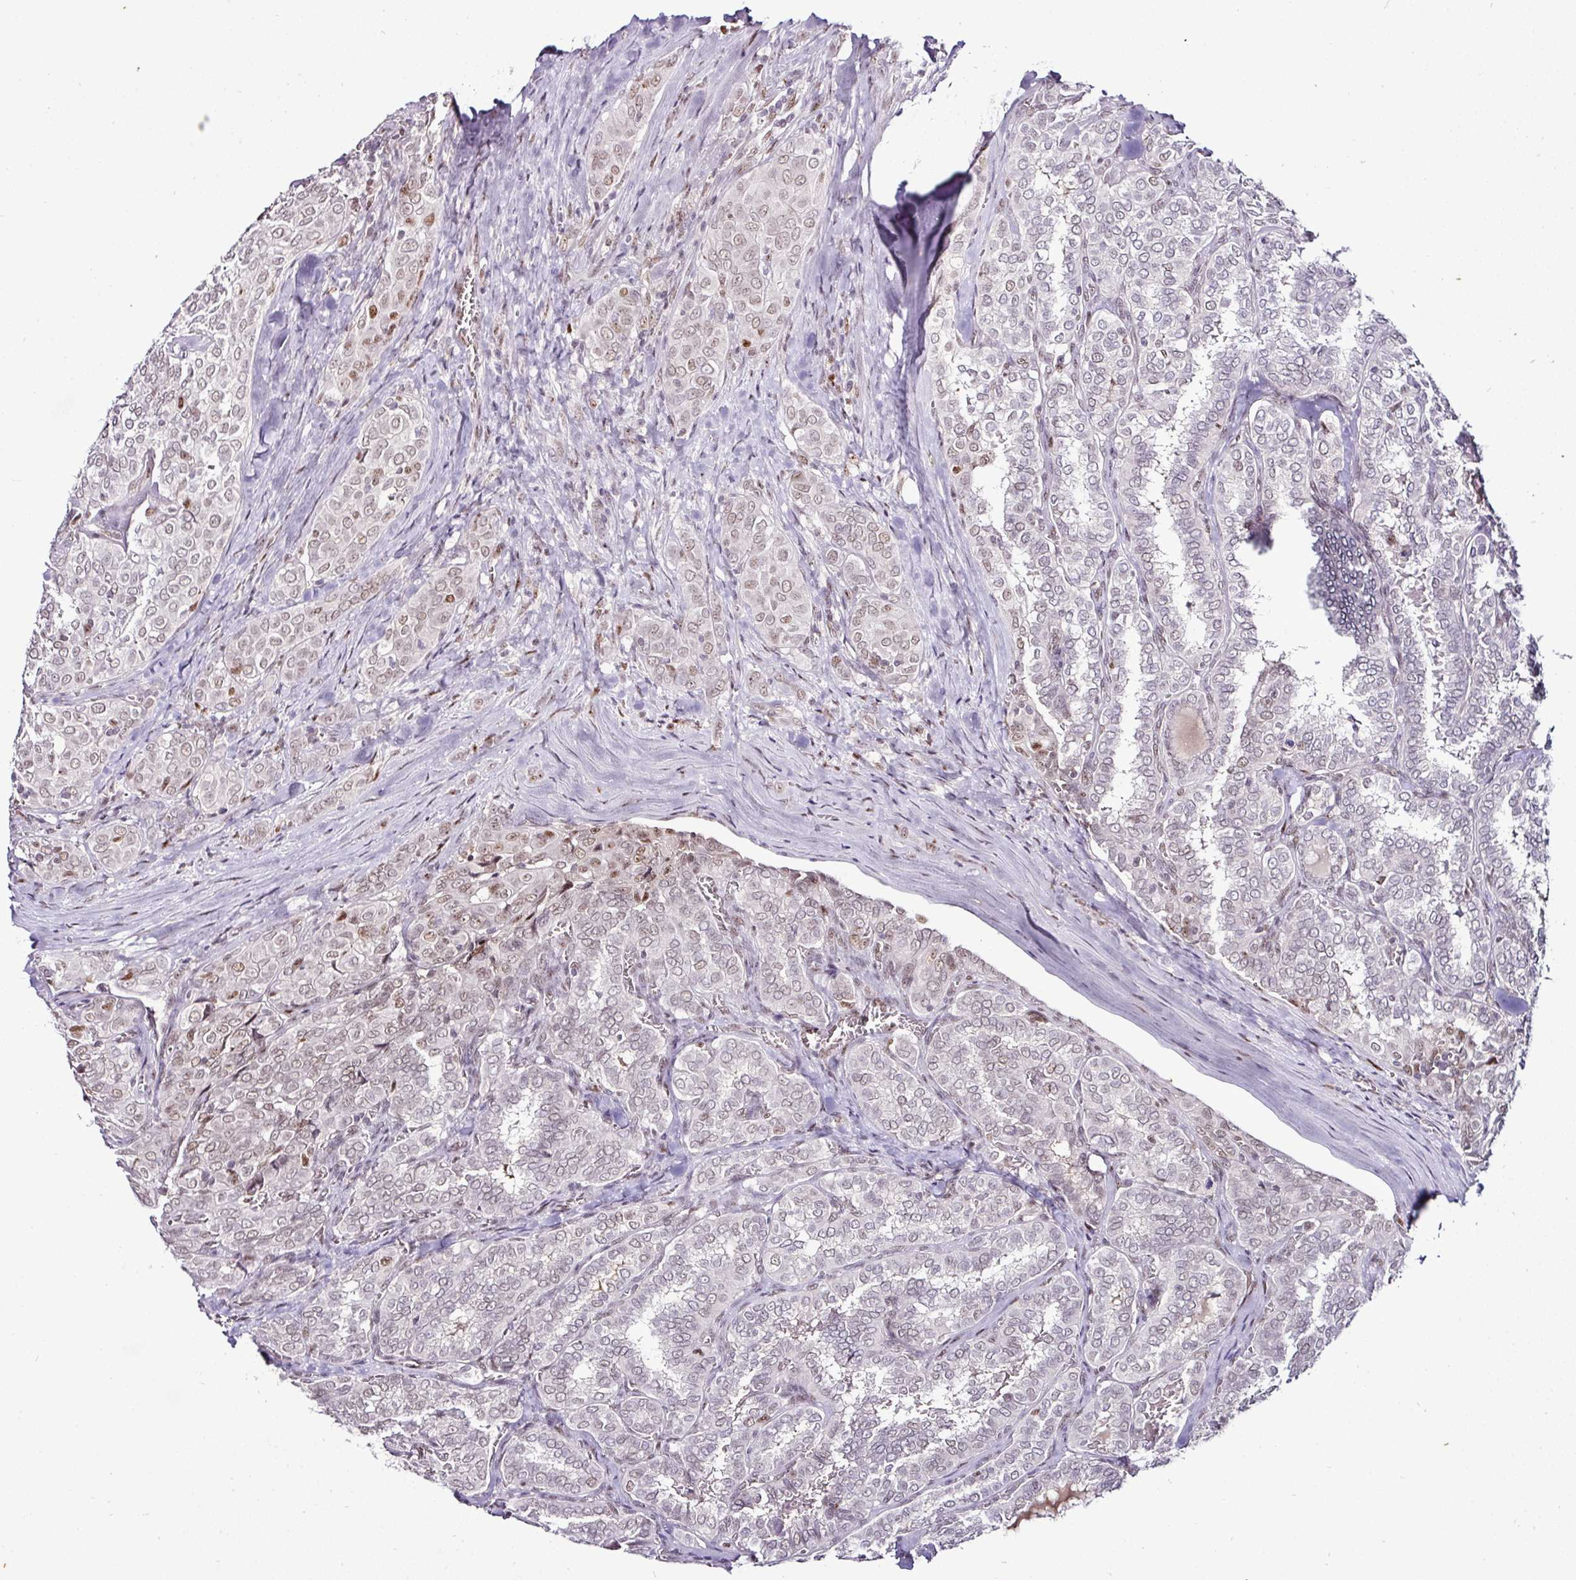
{"staining": {"intensity": "weak", "quantity": "<25%", "location": "nuclear"}, "tissue": "thyroid cancer", "cell_type": "Tumor cells", "image_type": "cancer", "snomed": [{"axis": "morphology", "description": "Papillary adenocarcinoma, NOS"}, {"axis": "topography", "description": "Thyroid gland"}], "caption": "High power microscopy image of an immunohistochemistry (IHC) micrograph of thyroid papillary adenocarcinoma, revealing no significant expression in tumor cells. (Brightfield microscopy of DAB (3,3'-diaminobenzidine) immunohistochemistry (IHC) at high magnification).", "gene": "KLF16", "patient": {"sex": "female", "age": 30}}